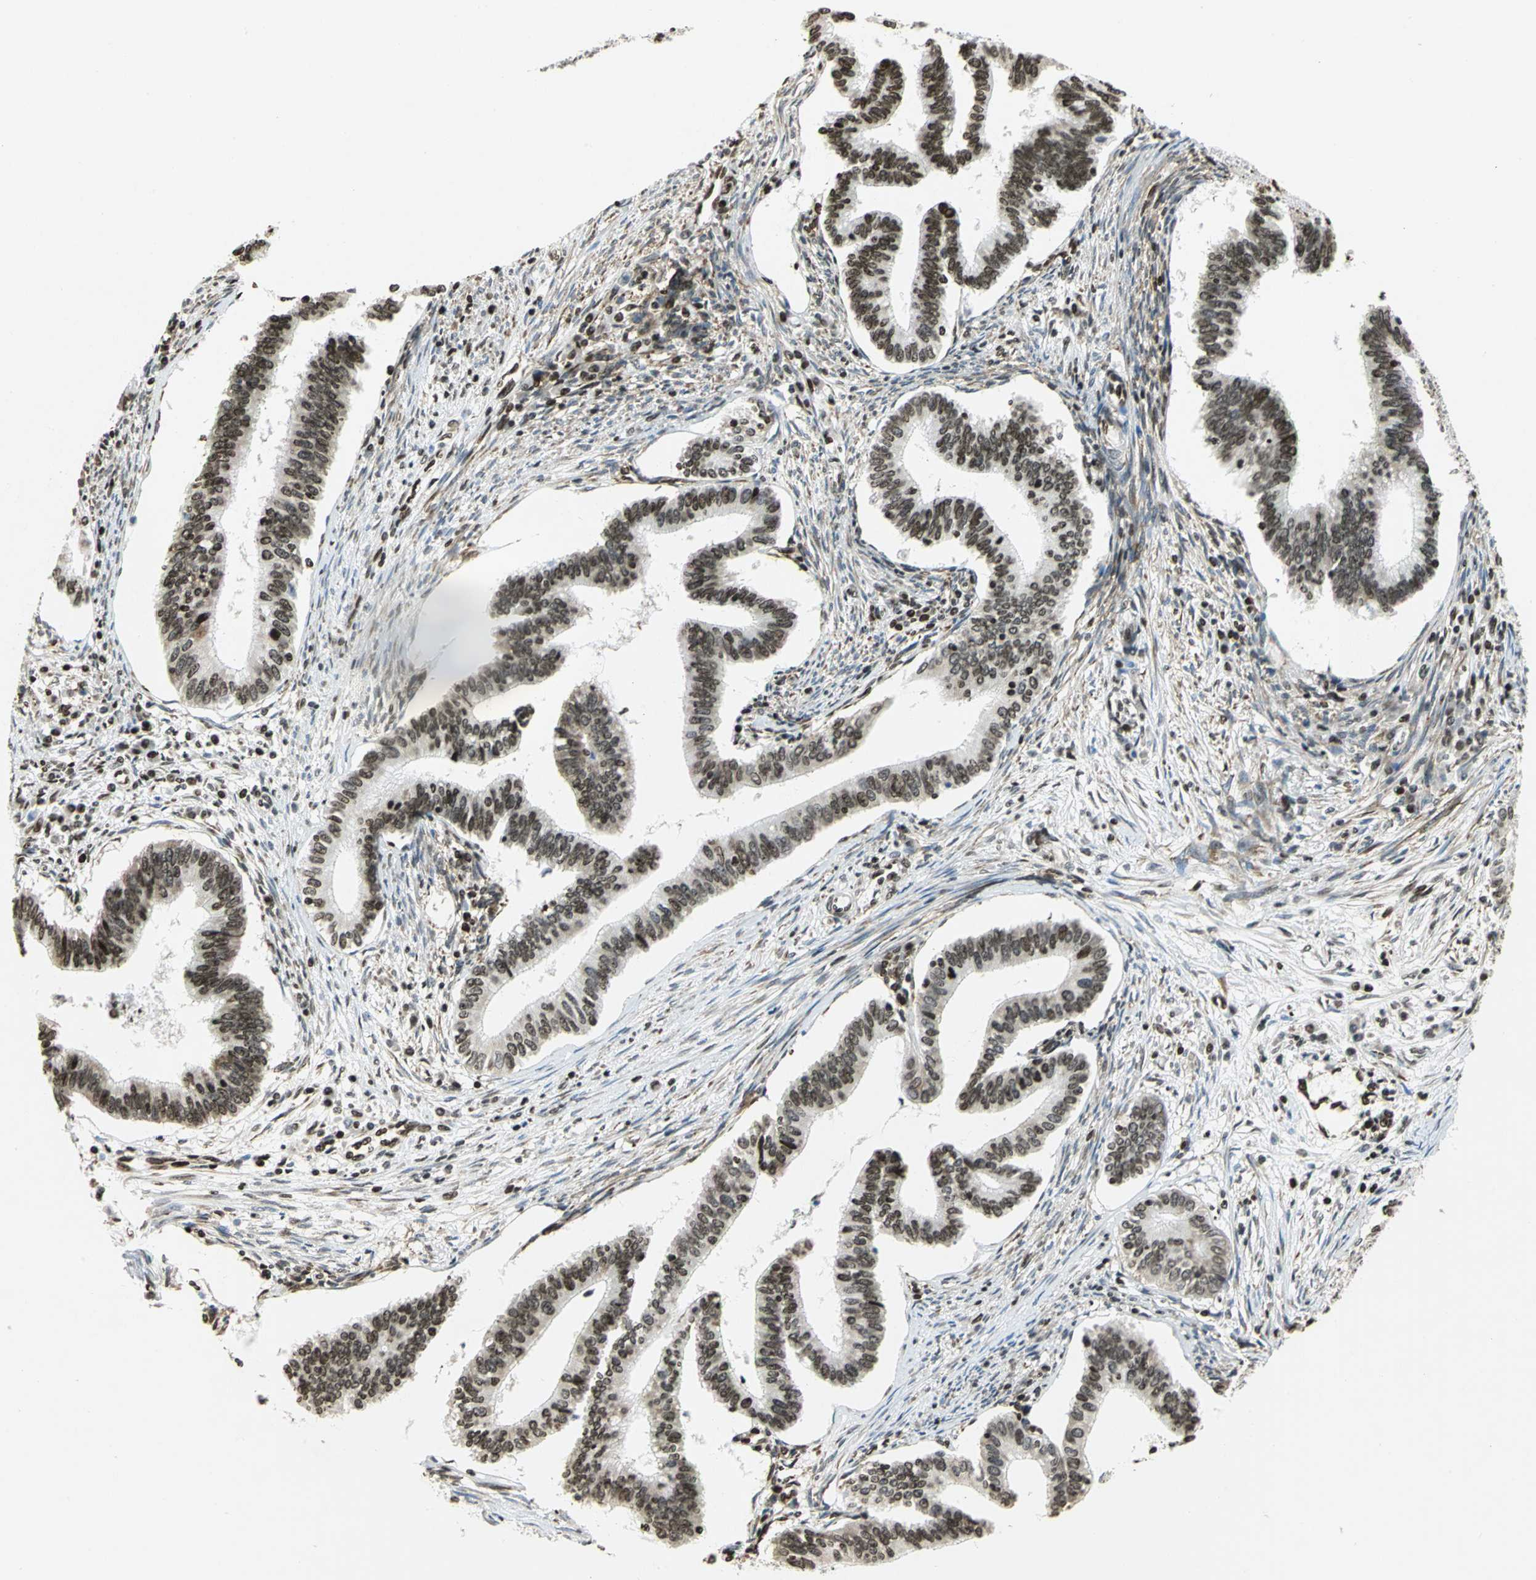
{"staining": {"intensity": "strong", "quantity": ">75%", "location": "nuclear"}, "tissue": "cervical cancer", "cell_type": "Tumor cells", "image_type": "cancer", "snomed": [{"axis": "morphology", "description": "Adenocarcinoma, NOS"}, {"axis": "topography", "description": "Cervix"}], "caption": "About >75% of tumor cells in cervical adenocarcinoma show strong nuclear protein staining as visualized by brown immunohistochemical staining.", "gene": "HMGB1", "patient": {"sex": "female", "age": 36}}